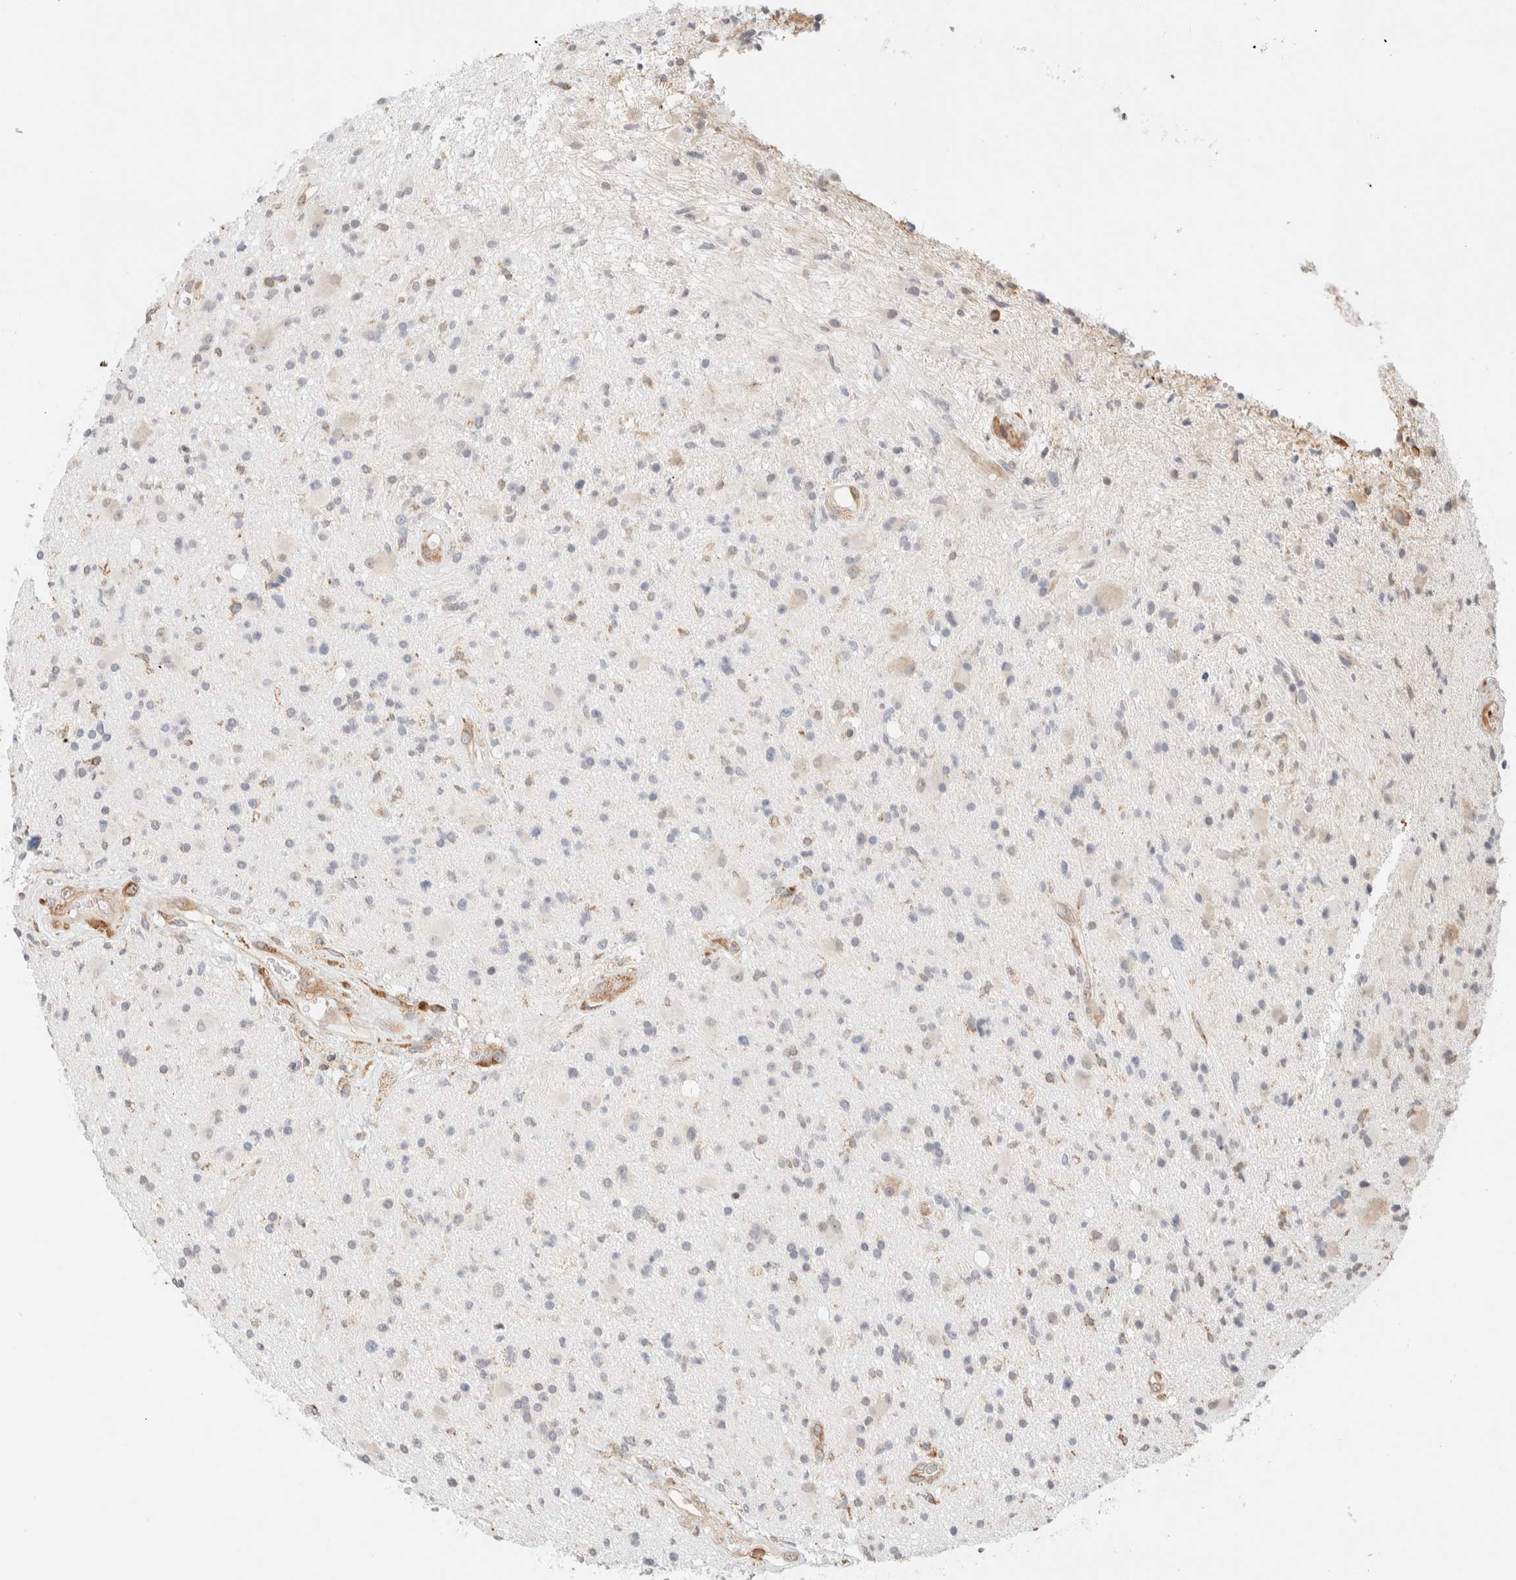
{"staining": {"intensity": "negative", "quantity": "none", "location": "none"}, "tissue": "glioma", "cell_type": "Tumor cells", "image_type": "cancer", "snomed": [{"axis": "morphology", "description": "Glioma, malignant, High grade"}, {"axis": "topography", "description": "Brain"}], "caption": "Image shows no significant protein positivity in tumor cells of glioma.", "gene": "INTS1", "patient": {"sex": "male", "age": 33}}